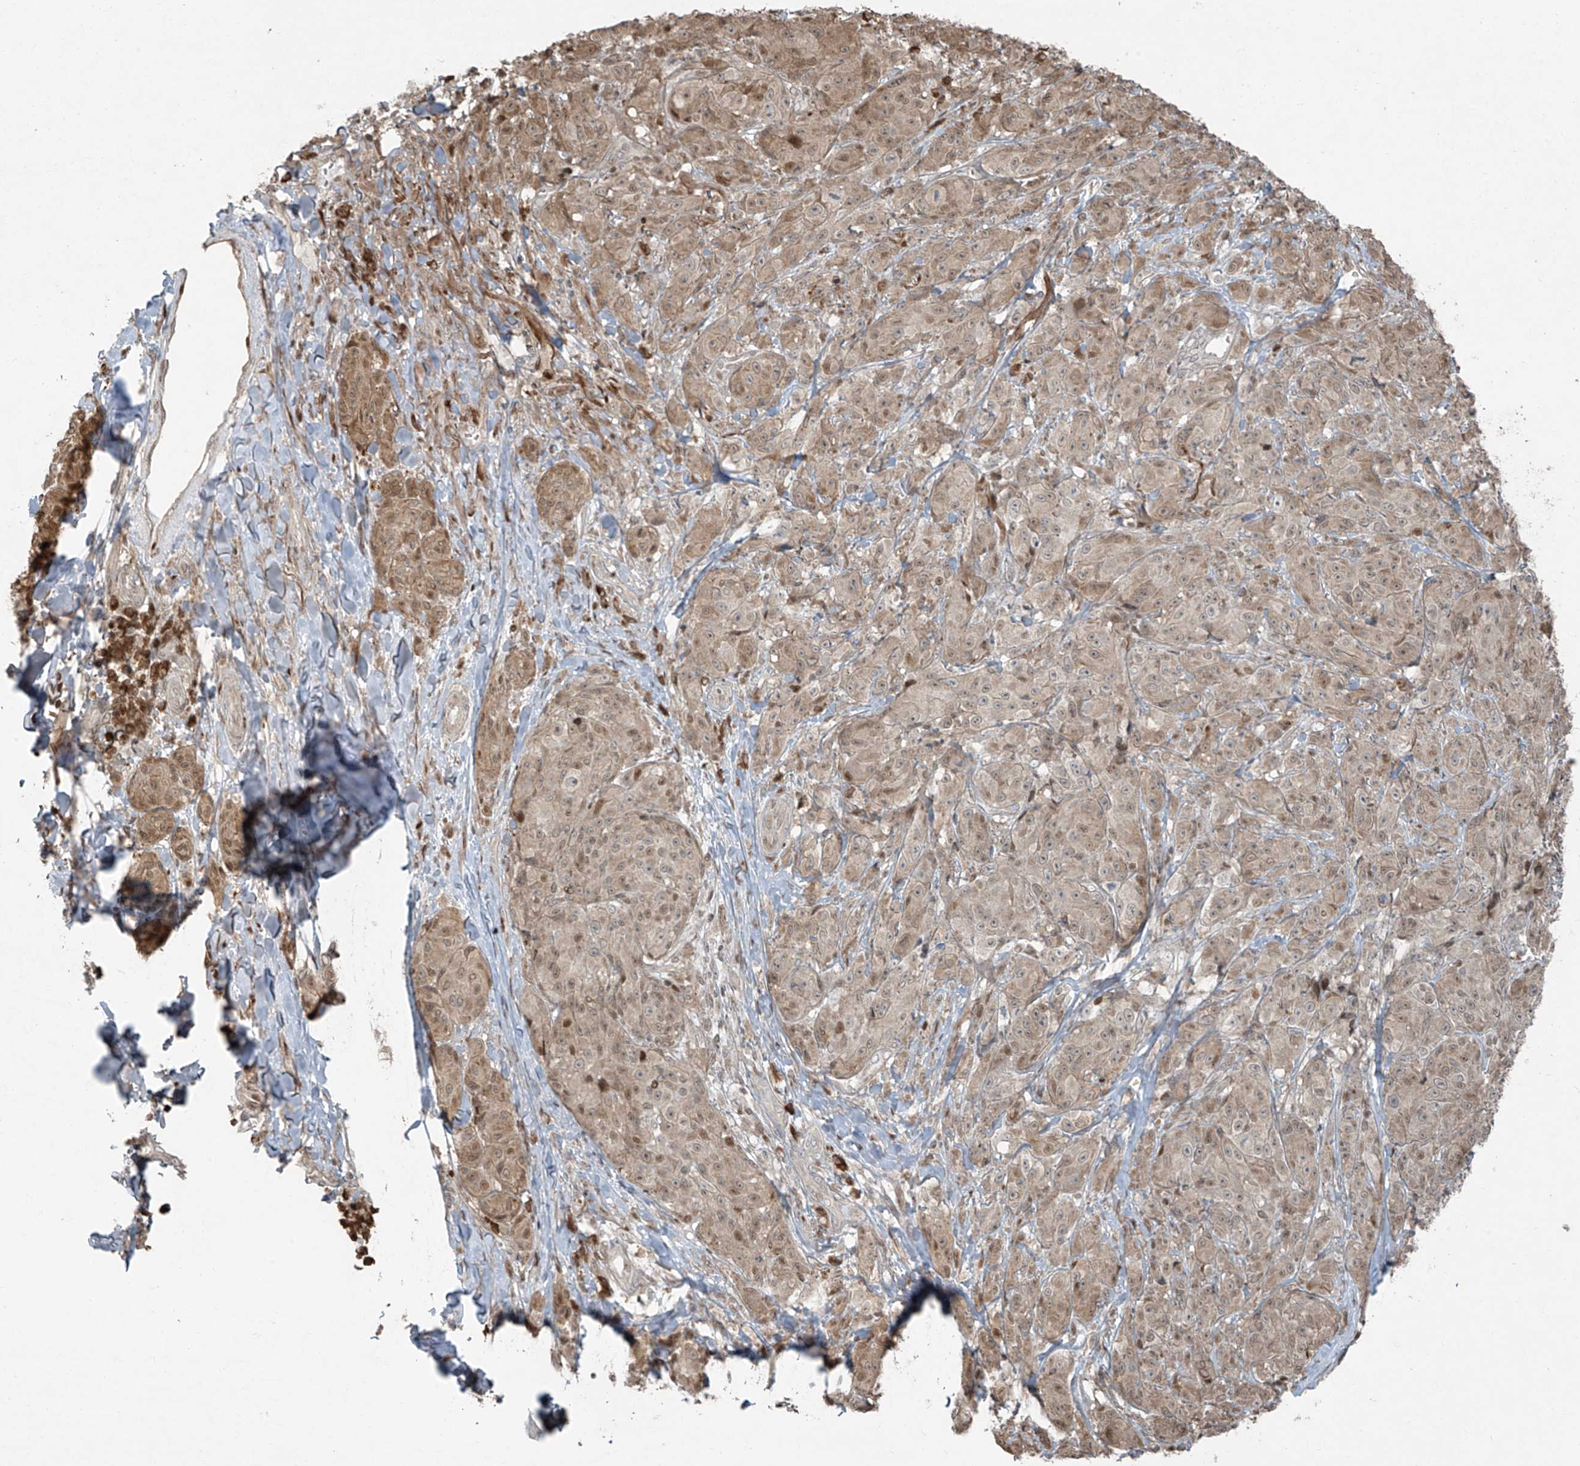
{"staining": {"intensity": "moderate", "quantity": ">75%", "location": "cytoplasmic/membranous"}, "tissue": "melanoma", "cell_type": "Tumor cells", "image_type": "cancer", "snomed": [{"axis": "morphology", "description": "Malignant melanoma, NOS"}, {"axis": "topography", "description": "Skin"}], "caption": "Immunohistochemistry (IHC) of malignant melanoma exhibits medium levels of moderate cytoplasmic/membranous expression in approximately >75% of tumor cells.", "gene": "TTC22", "patient": {"sex": "male", "age": 73}}